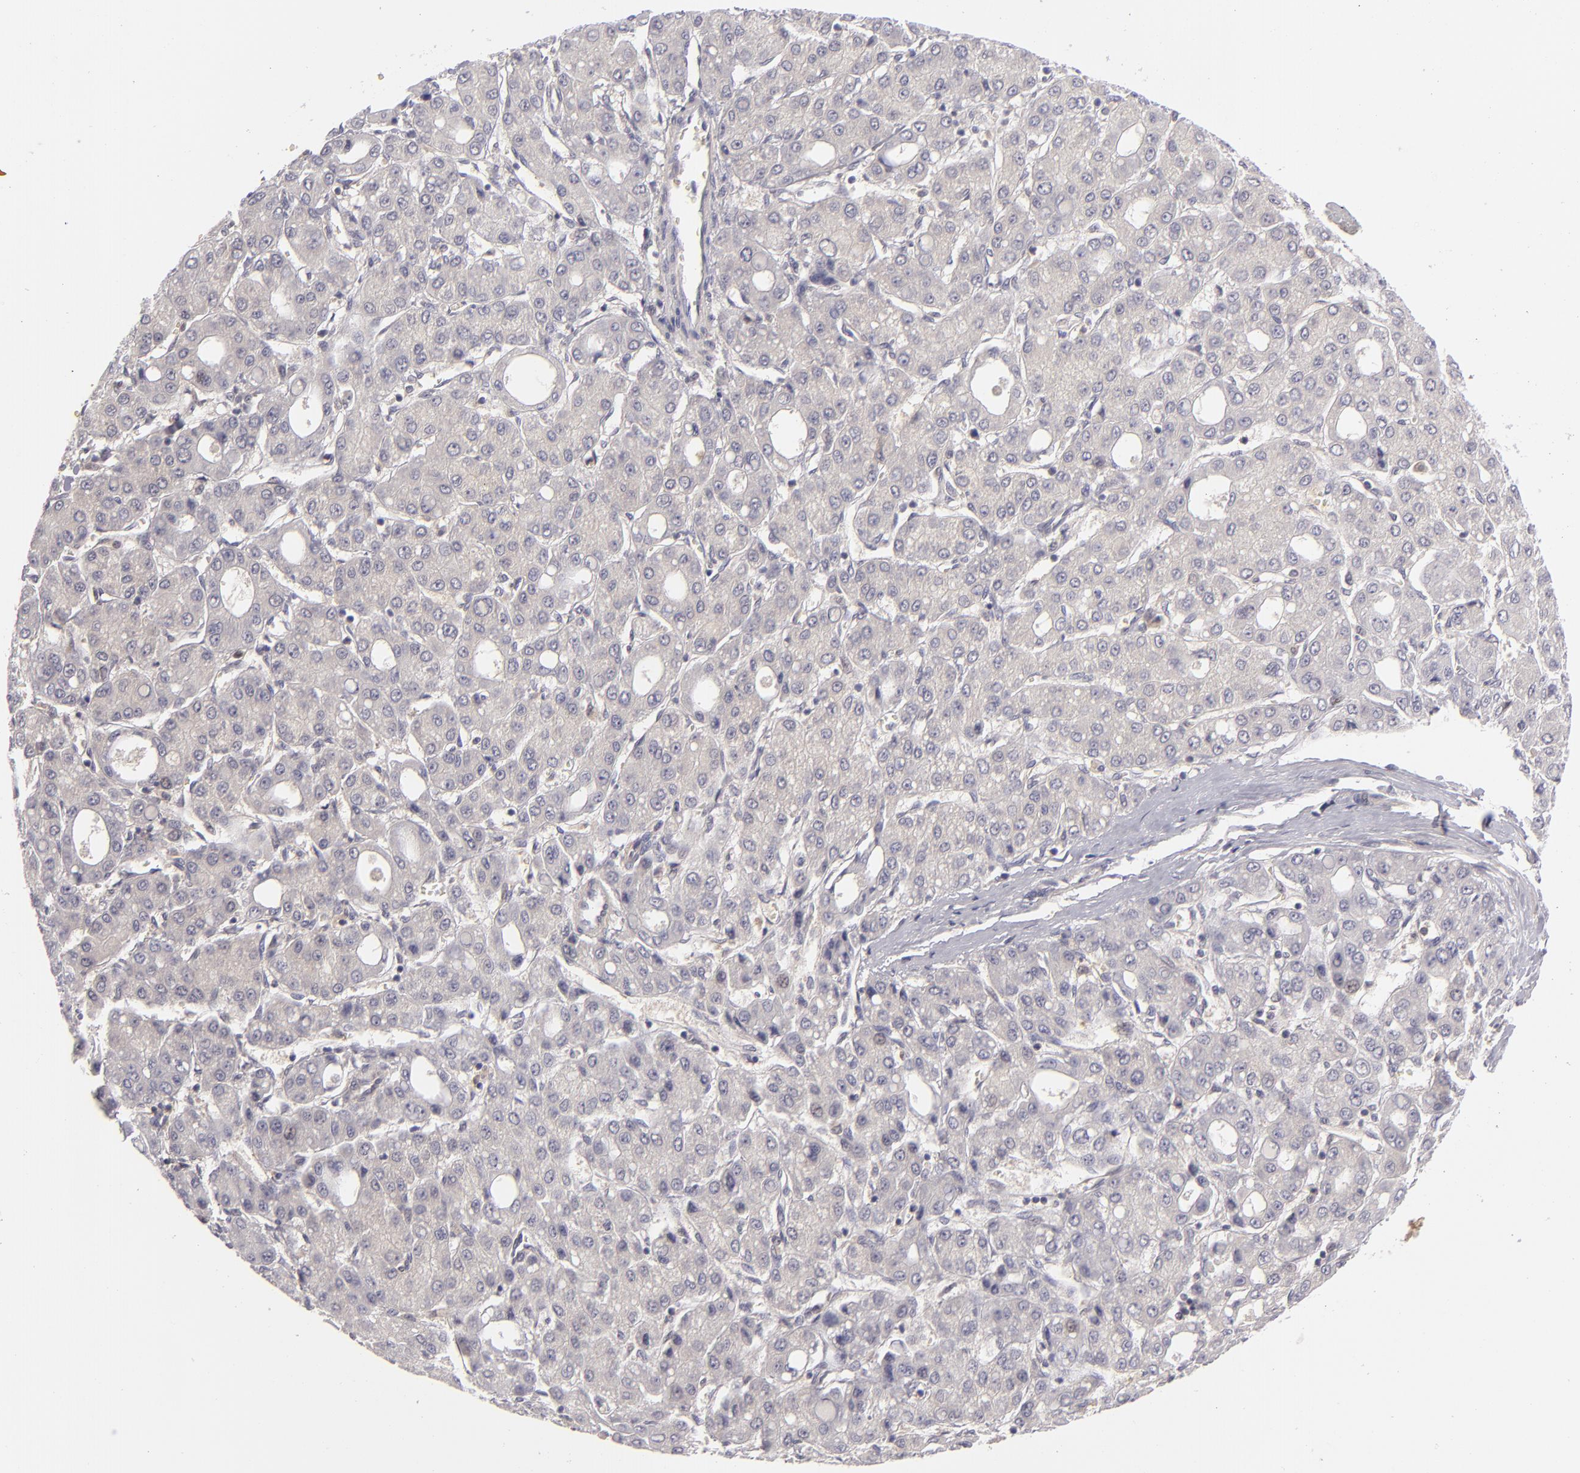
{"staining": {"intensity": "negative", "quantity": "none", "location": "none"}, "tissue": "liver cancer", "cell_type": "Tumor cells", "image_type": "cancer", "snomed": [{"axis": "morphology", "description": "Carcinoma, Hepatocellular, NOS"}, {"axis": "topography", "description": "Liver"}], "caption": "A histopathology image of liver cancer (hepatocellular carcinoma) stained for a protein reveals no brown staining in tumor cells. (DAB immunohistochemistry with hematoxylin counter stain).", "gene": "MMP10", "patient": {"sex": "male", "age": 69}}